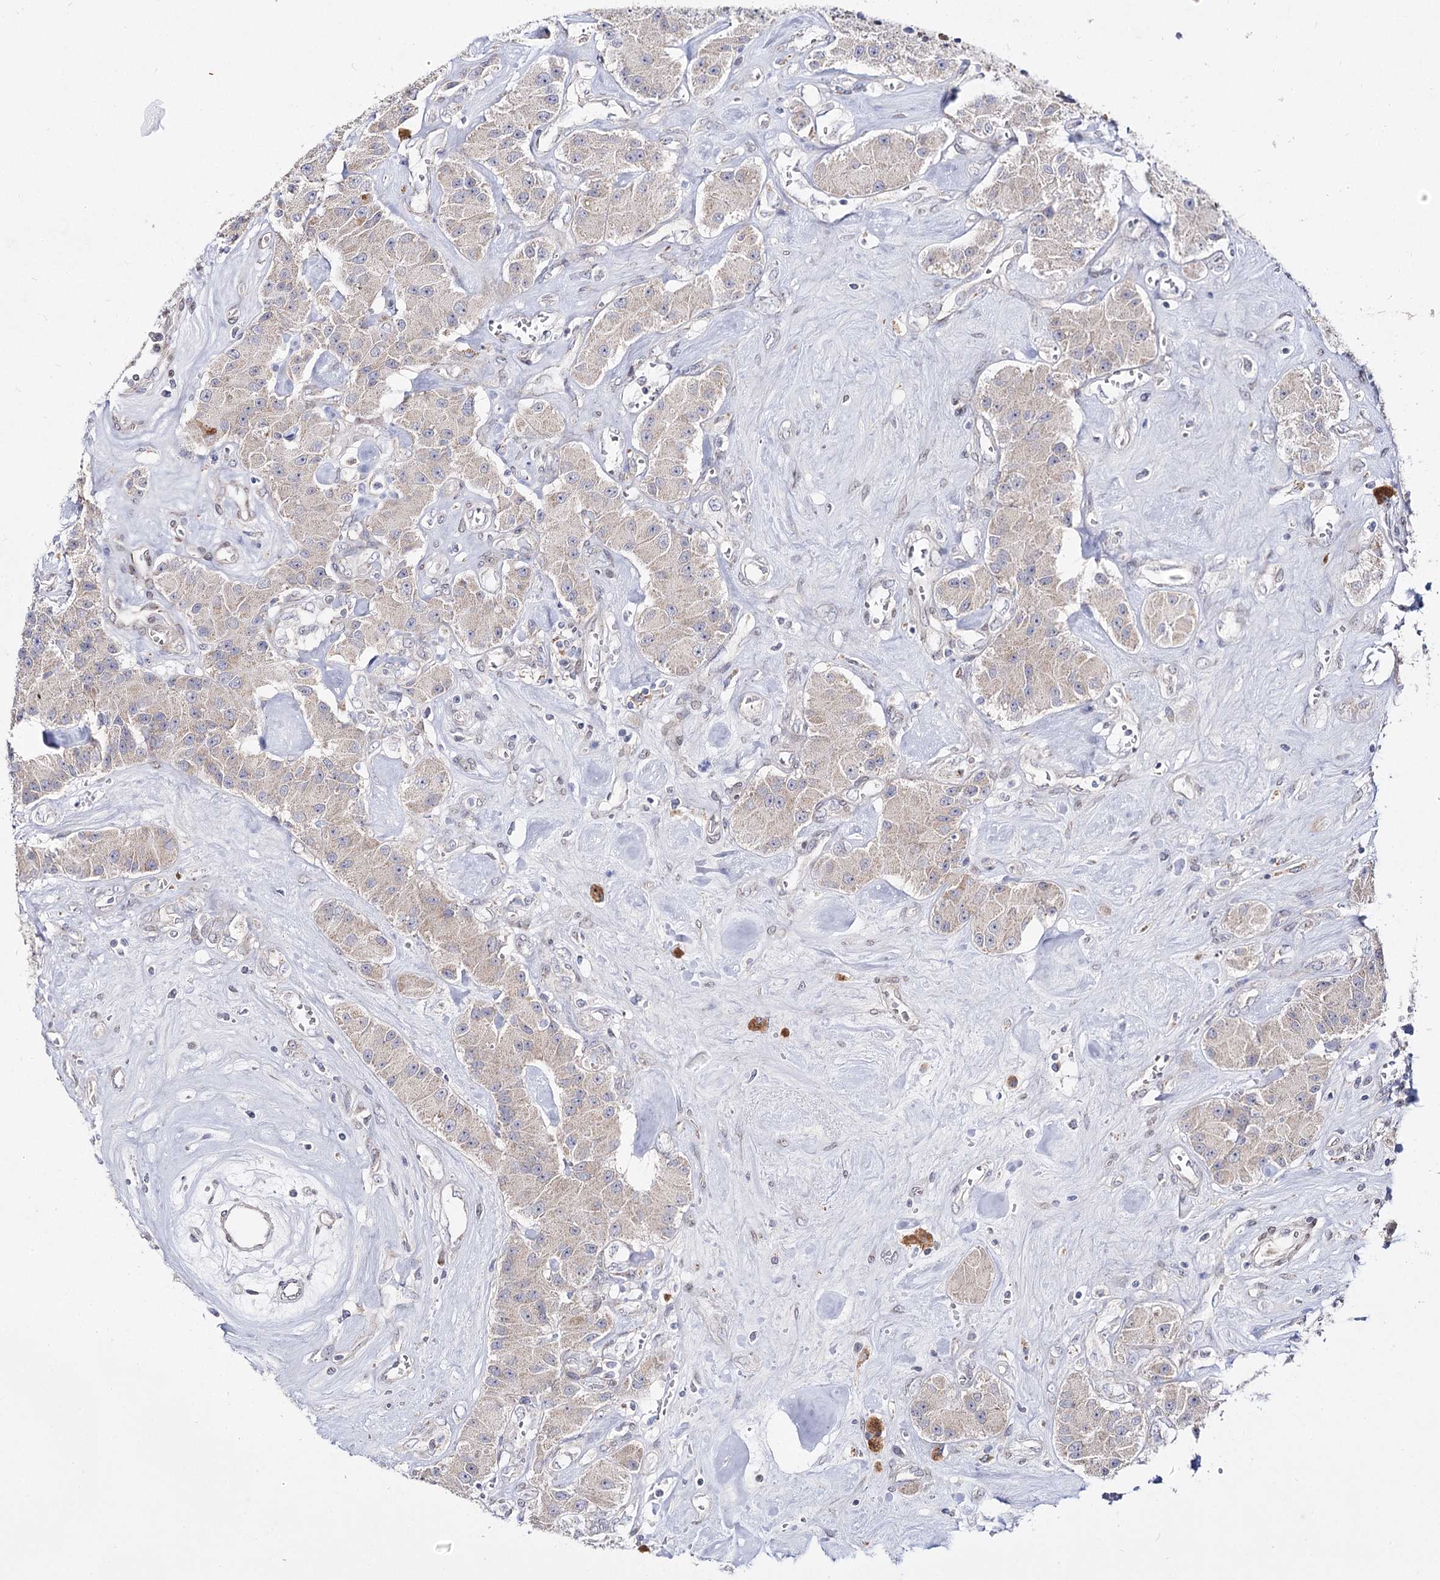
{"staining": {"intensity": "negative", "quantity": "none", "location": "none"}, "tissue": "carcinoid", "cell_type": "Tumor cells", "image_type": "cancer", "snomed": [{"axis": "morphology", "description": "Carcinoid, malignant, NOS"}, {"axis": "topography", "description": "Pancreas"}], "caption": "DAB (3,3'-diaminobenzidine) immunohistochemical staining of carcinoid reveals no significant positivity in tumor cells.", "gene": "C11orf80", "patient": {"sex": "male", "age": 41}}